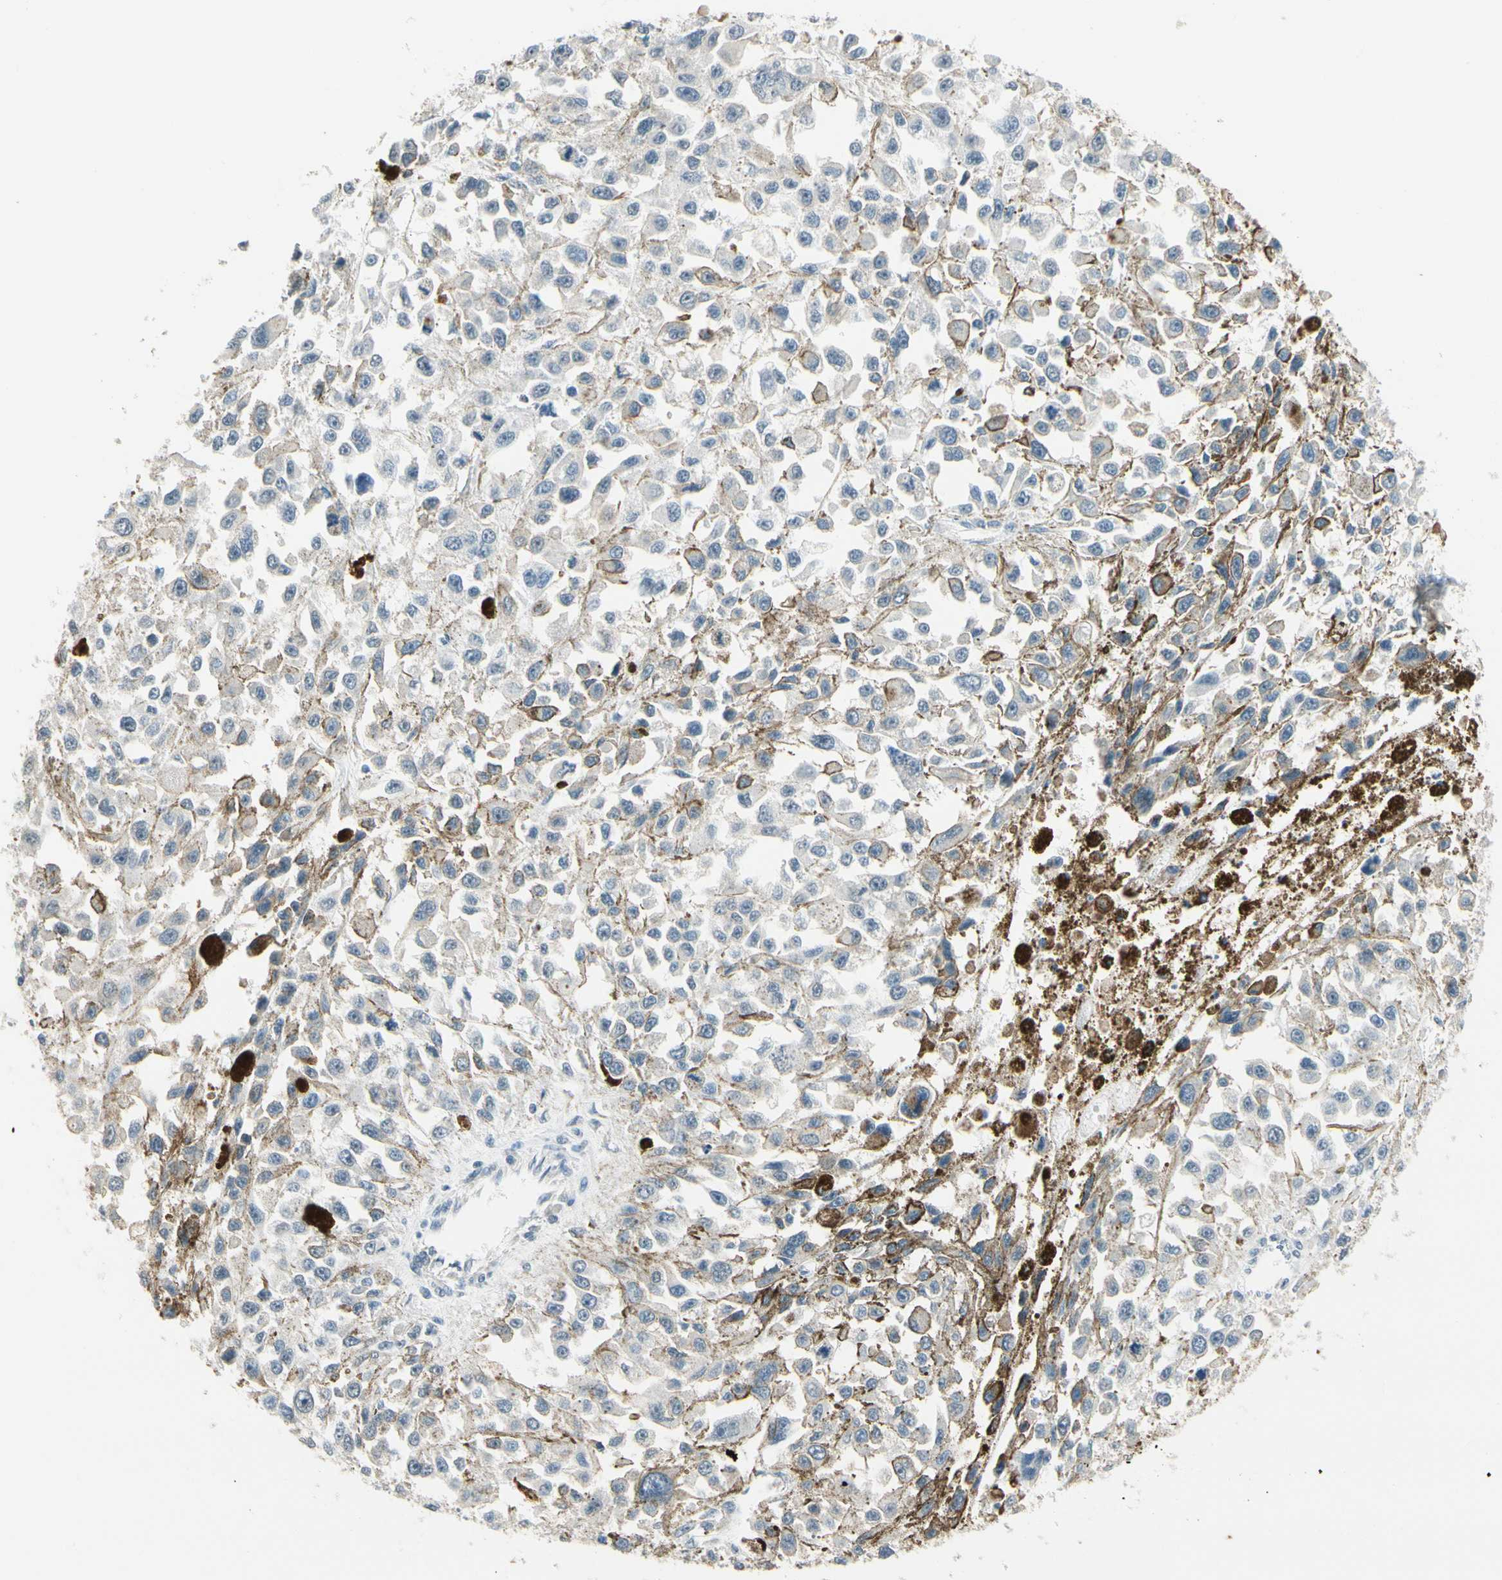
{"staining": {"intensity": "negative", "quantity": "none", "location": "none"}, "tissue": "melanoma", "cell_type": "Tumor cells", "image_type": "cancer", "snomed": [{"axis": "morphology", "description": "Malignant melanoma, Metastatic site"}, {"axis": "topography", "description": "Lymph node"}], "caption": "The photomicrograph displays no staining of tumor cells in melanoma.", "gene": "PIP5K1B", "patient": {"sex": "male", "age": 59}}